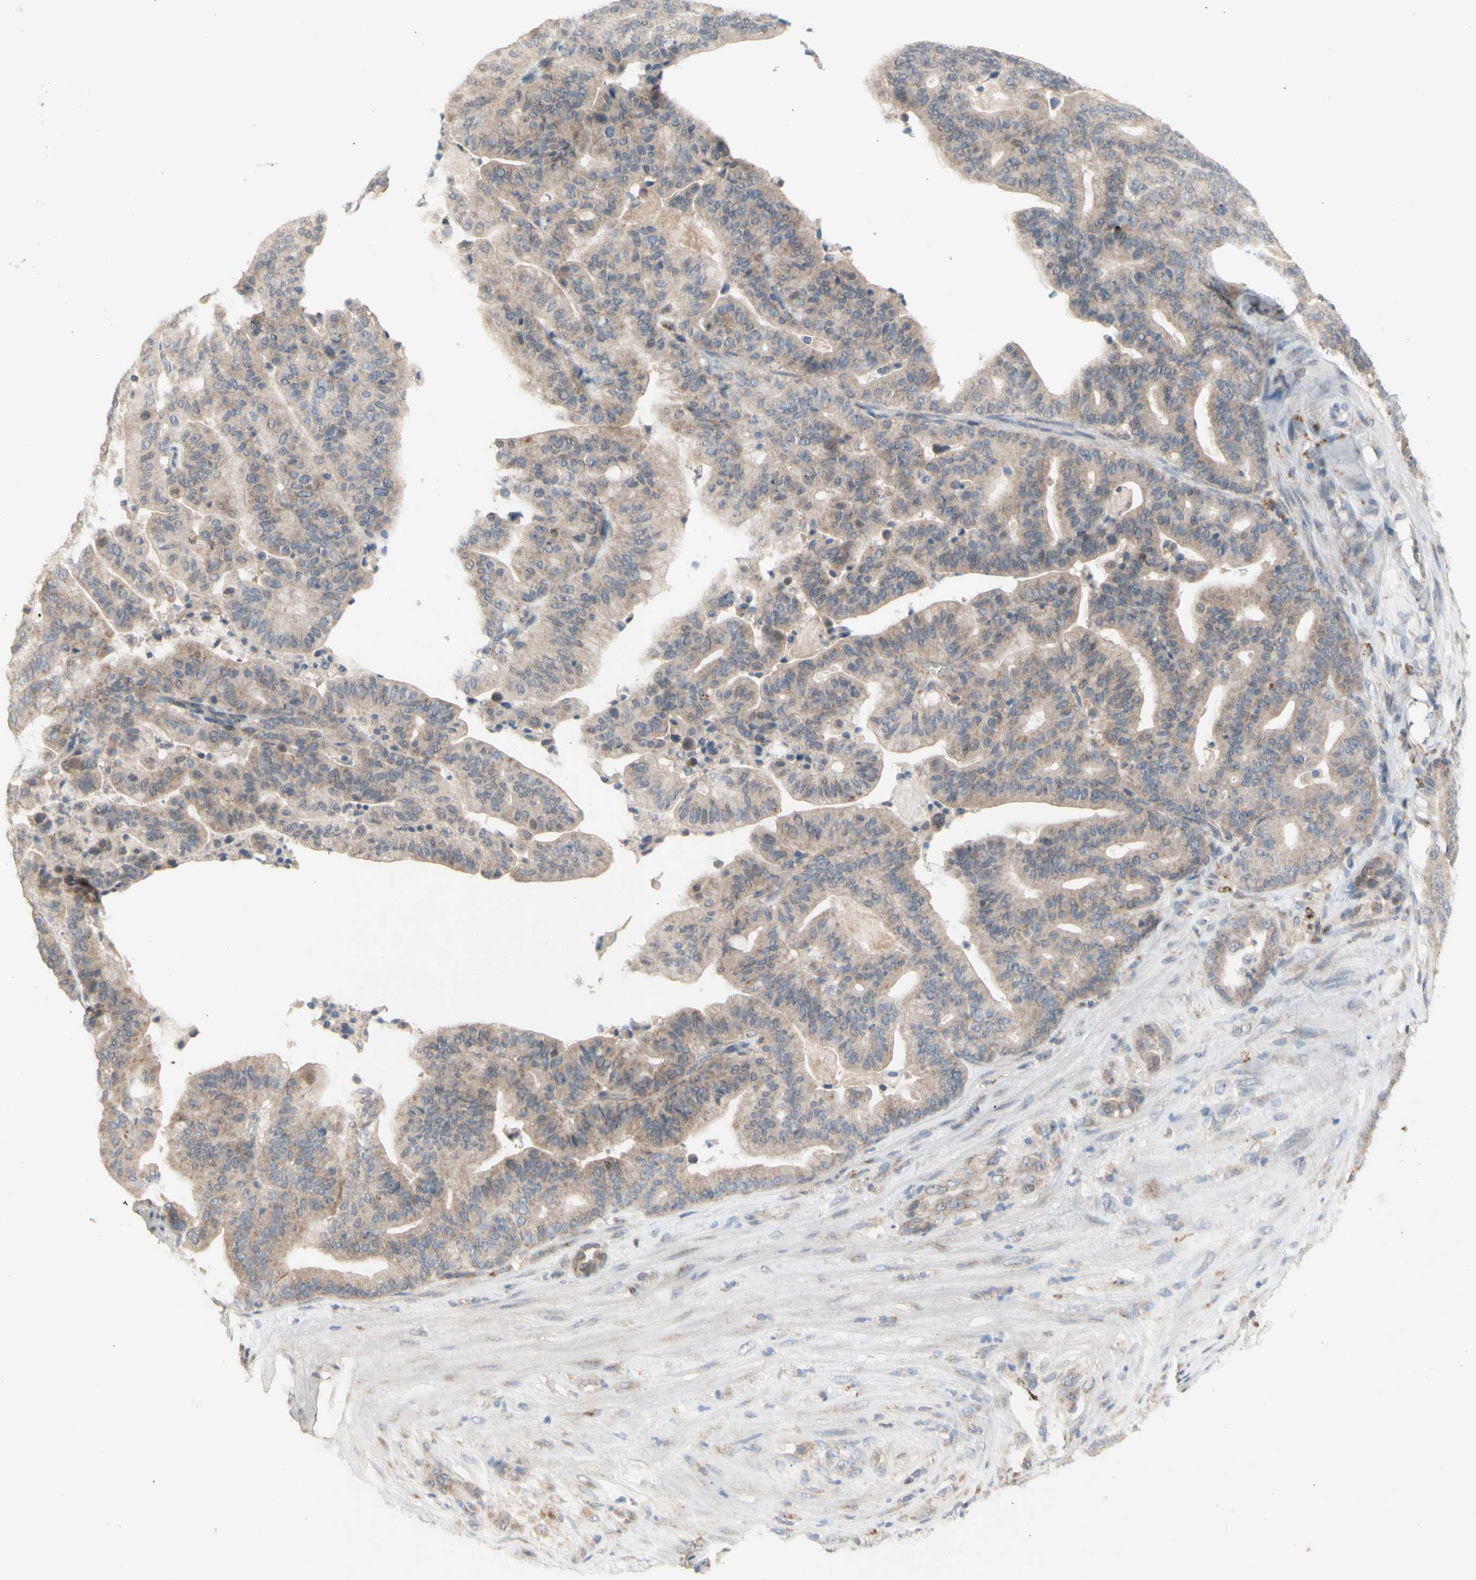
{"staining": {"intensity": "weak", "quantity": ">75%", "location": "cytoplasmic/membranous"}, "tissue": "pancreatic cancer", "cell_type": "Tumor cells", "image_type": "cancer", "snomed": [{"axis": "morphology", "description": "Adenocarcinoma, NOS"}, {"axis": "topography", "description": "Pancreas"}], "caption": "Immunohistochemistry (IHC) photomicrograph of human pancreatic adenocarcinoma stained for a protein (brown), which demonstrates low levels of weak cytoplasmic/membranous expression in approximately >75% of tumor cells.", "gene": "NLRP1", "patient": {"sex": "male", "age": 63}}